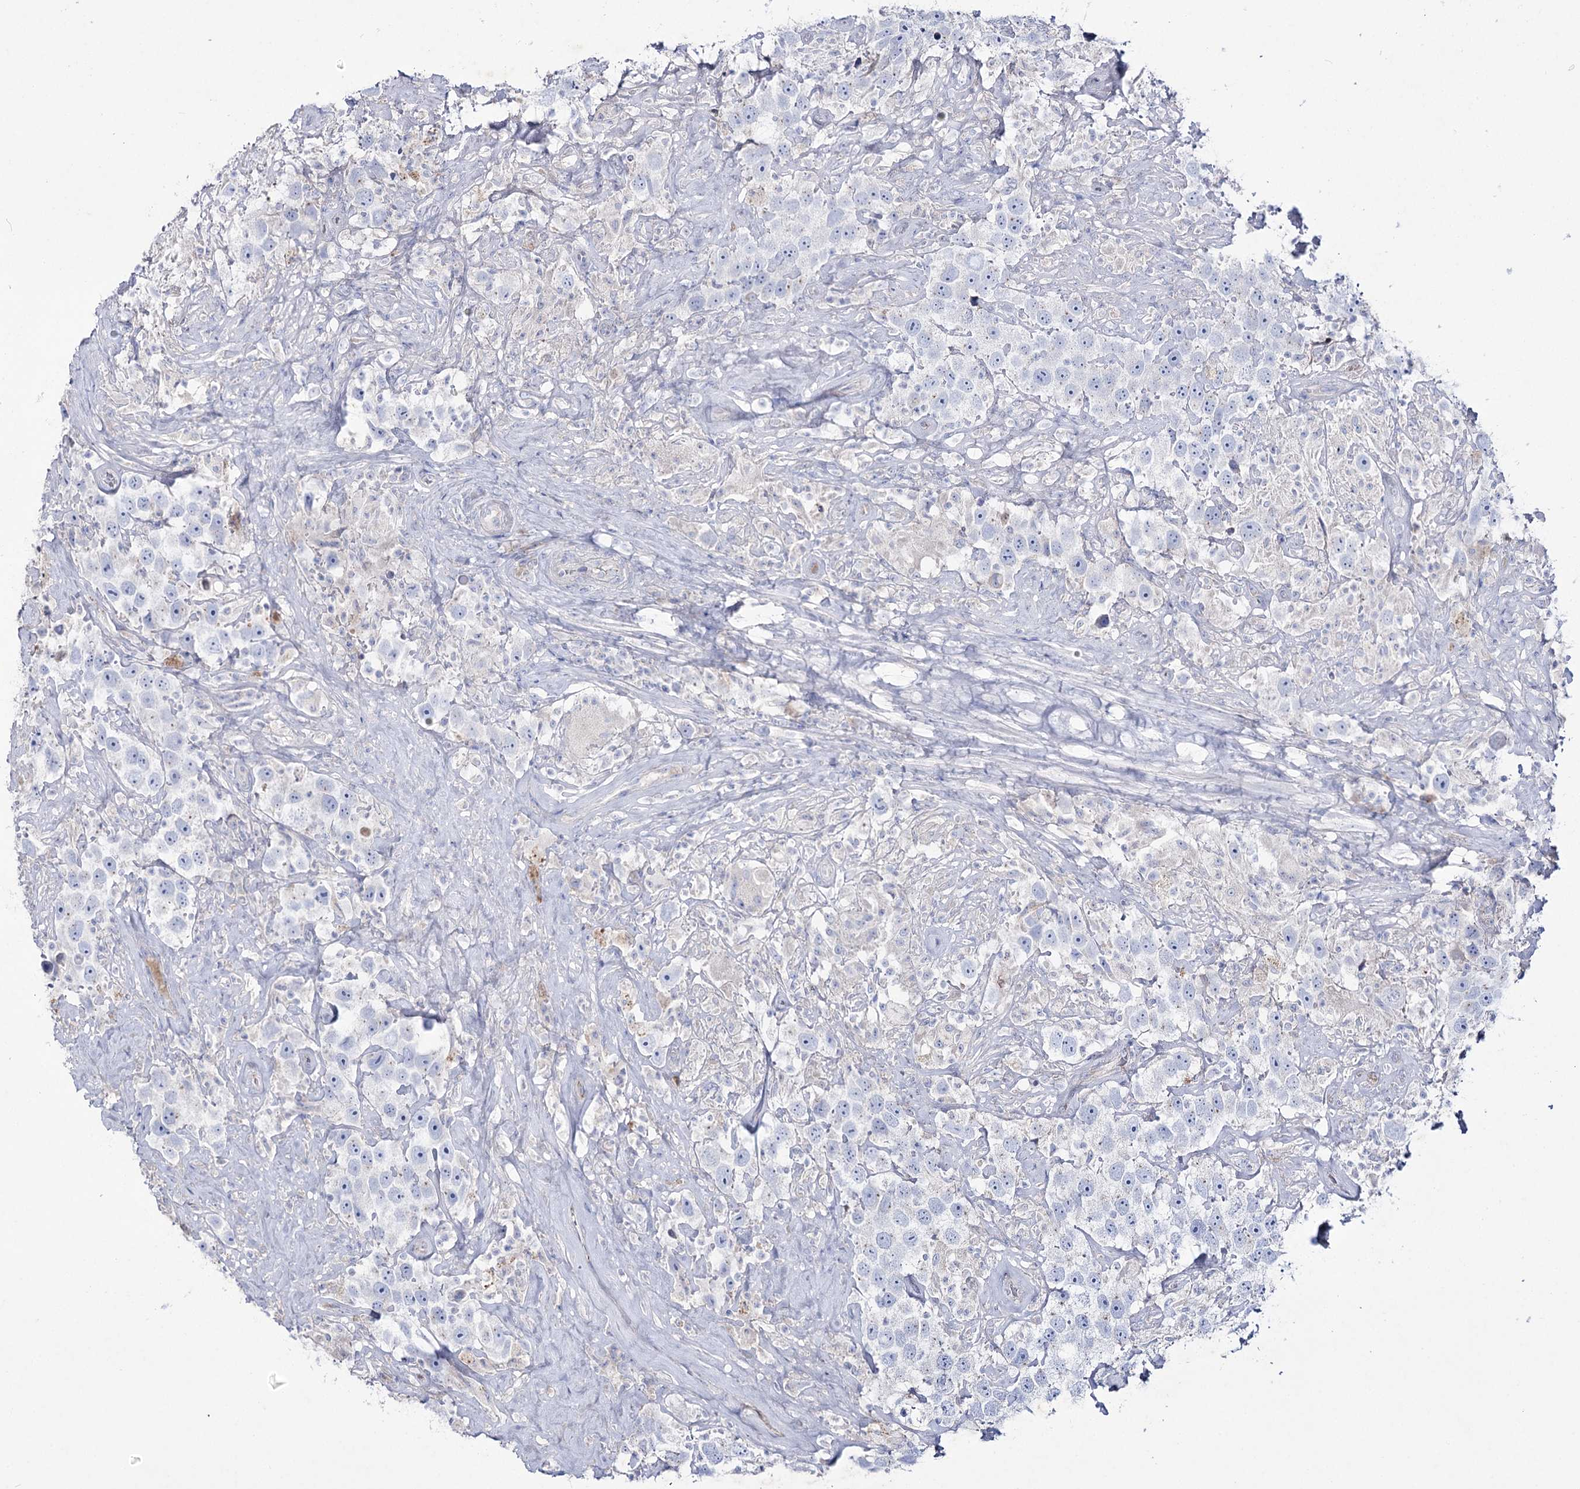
{"staining": {"intensity": "negative", "quantity": "none", "location": "none"}, "tissue": "testis cancer", "cell_type": "Tumor cells", "image_type": "cancer", "snomed": [{"axis": "morphology", "description": "Seminoma, NOS"}, {"axis": "topography", "description": "Testis"}], "caption": "Immunohistochemical staining of testis cancer (seminoma) exhibits no significant expression in tumor cells.", "gene": "NAGLU", "patient": {"sex": "male", "age": 49}}